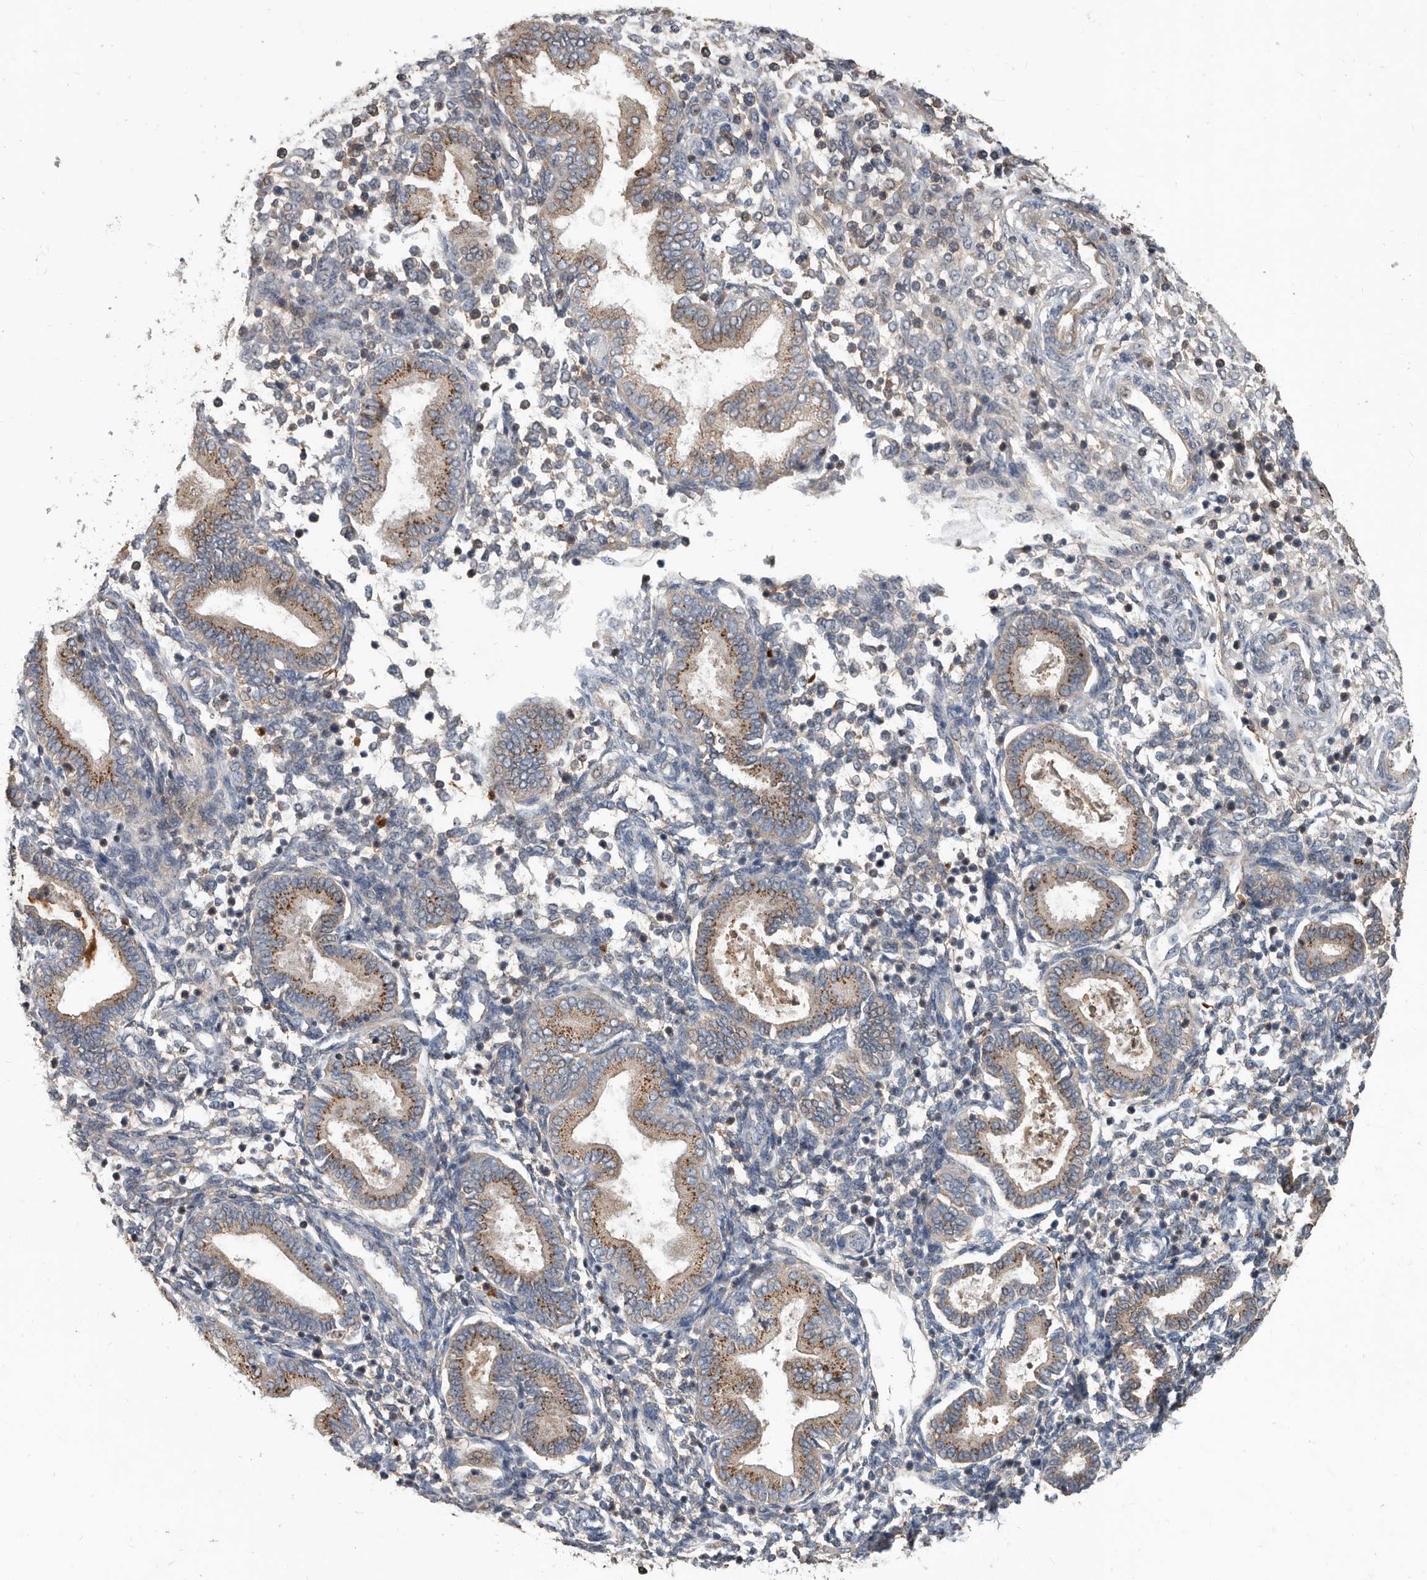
{"staining": {"intensity": "weak", "quantity": "<25%", "location": "cytoplasmic/membranous"}, "tissue": "endometrium", "cell_type": "Cells in endometrial stroma", "image_type": "normal", "snomed": [{"axis": "morphology", "description": "Normal tissue, NOS"}, {"axis": "topography", "description": "Endometrium"}], "caption": "A high-resolution image shows immunohistochemistry (IHC) staining of unremarkable endometrium, which shows no significant staining in cells in endometrial stroma. Nuclei are stained in blue.", "gene": "PI15", "patient": {"sex": "female", "age": 53}}